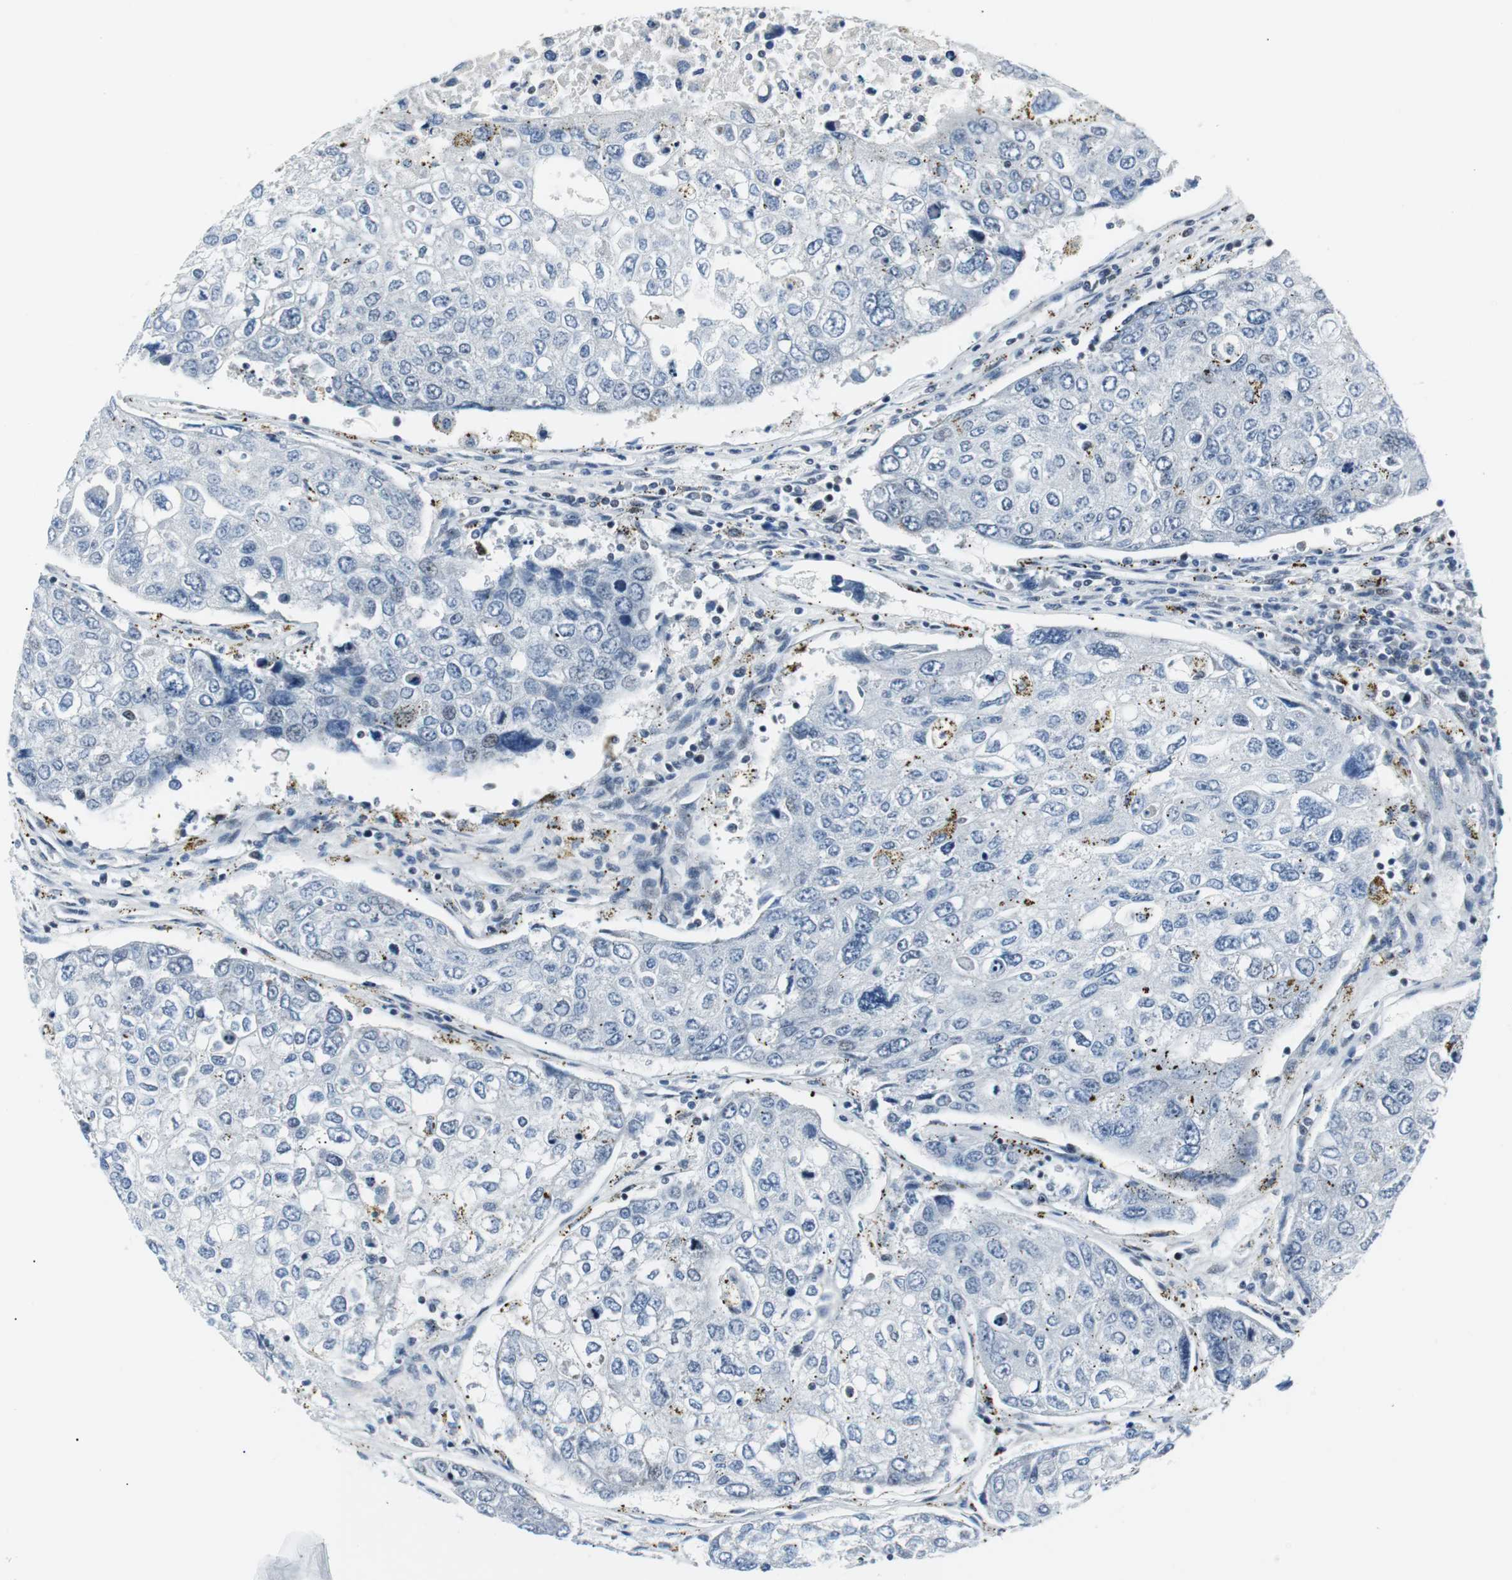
{"staining": {"intensity": "negative", "quantity": "none", "location": "none"}, "tissue": "urothelial cancer", "cell_type": "Tumor cells", "image_type": "cancer", "snomed": [{"axis": "morphology", "description": "Urothelial carcinoma, High grade"}, {"axis": "topography", "description": "Lymph node"}, {"axis": "topography", "description": "Urinary bladder"}], "caption": "The immunohistochemistry micrograph has no significant expression in tumor cells of urothelial carcinoma (high-grade) tissue. Brightfield microscopy of immunohistochemistry stained with DAB (brown) and hematoxylin (blue), captured at high magnification.", "gene": "MTA1", "patient": {"sex": "male", "age": 51}}